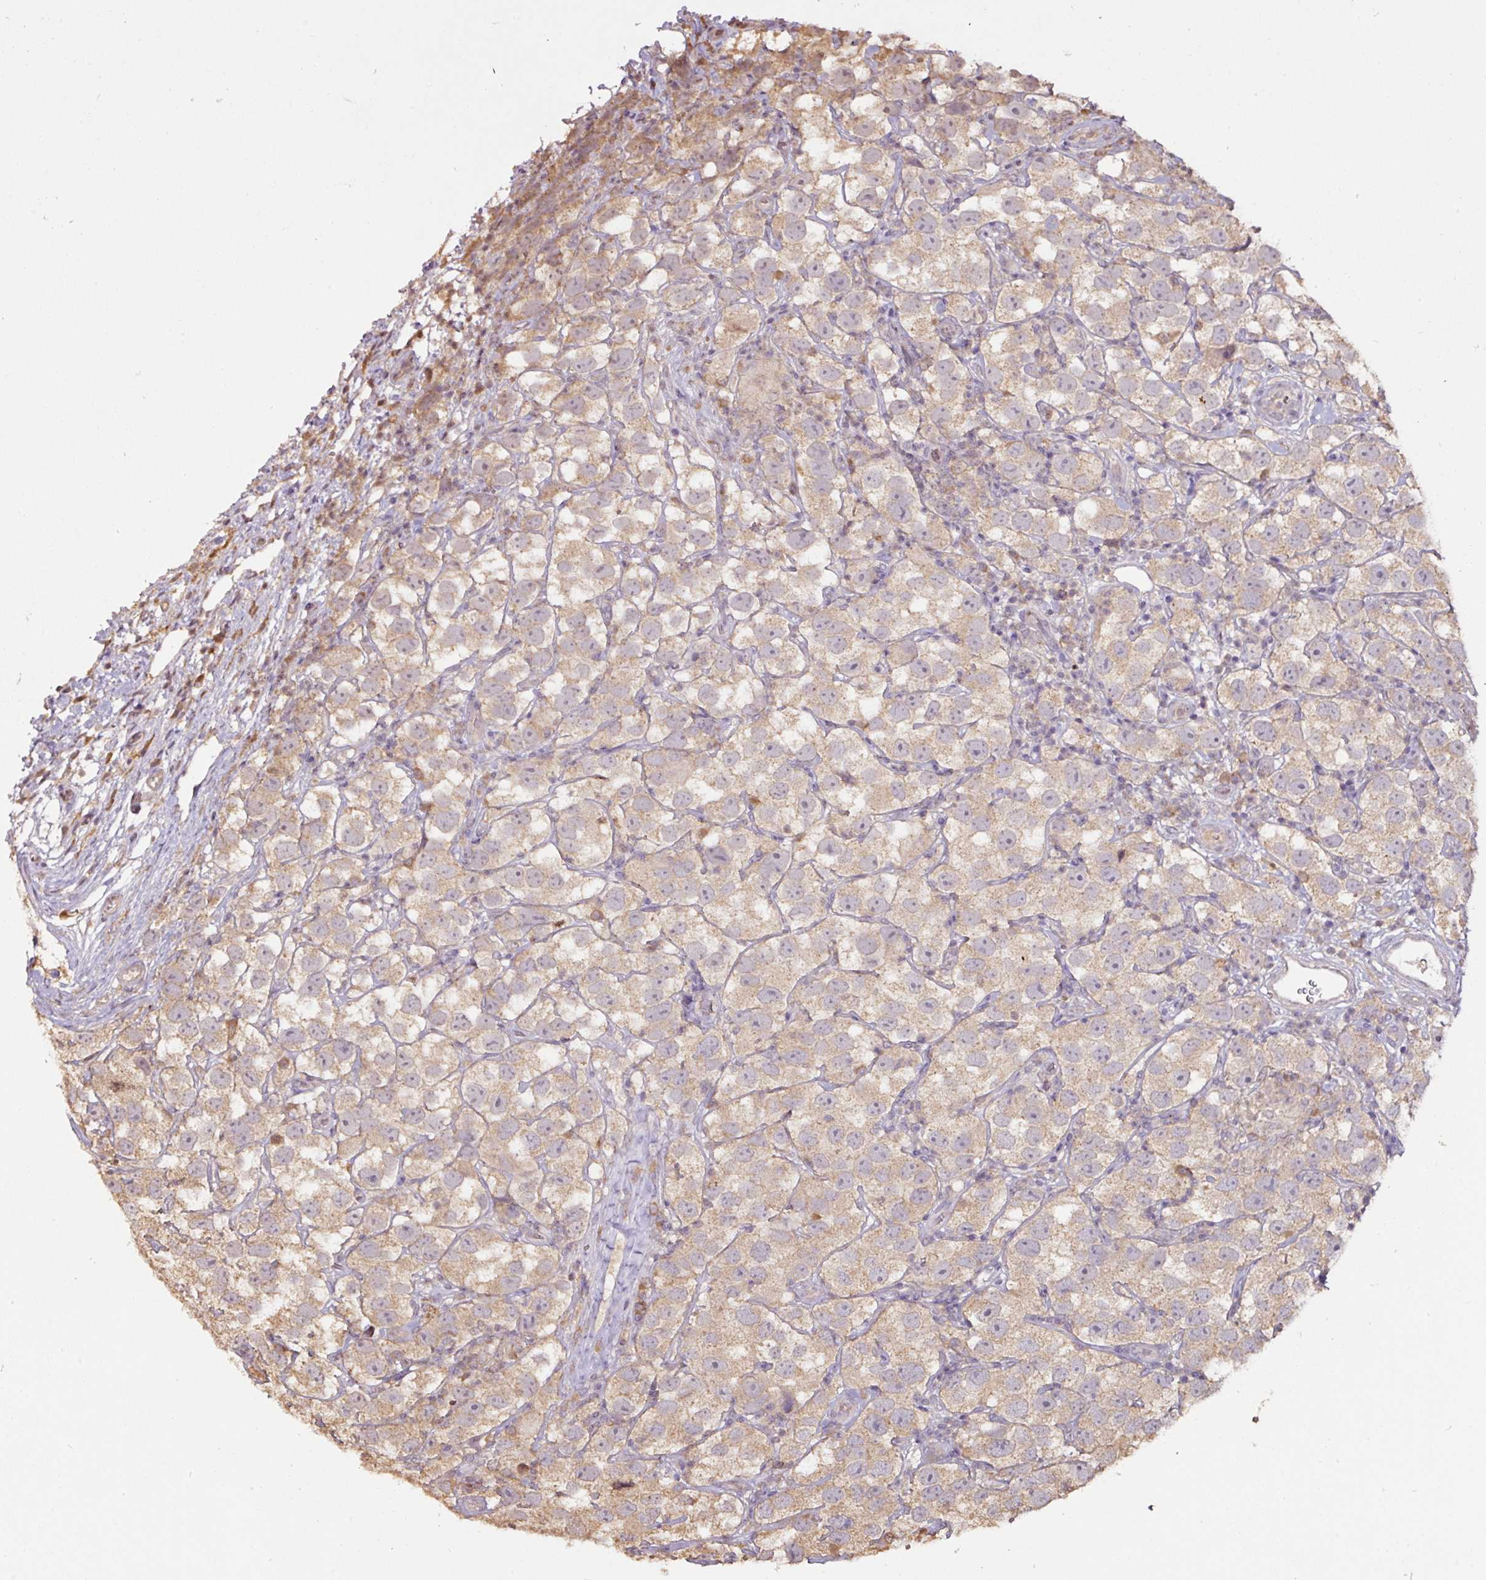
{"staining": {"intensity": "weak", "quantity": ">75%", "location": "cytoplasmic/membranous"}, "tissue": "testis cancer", "cell_type": "Tumor cells", "image_type": "cancer", "snomed": [{"axis": "morphology", "description": "Seminoma, NOS"}, {"axis": "topography", "description": "Testis"}], "caption": "Human testis cancer (seminoma) stained for a protein (brown) demonstrates weak cytoplasmic/membranous positive expression in about >75% of tumor cells.", "gene": "RPL38", "patient": {"sex": "male", "age": 26}}